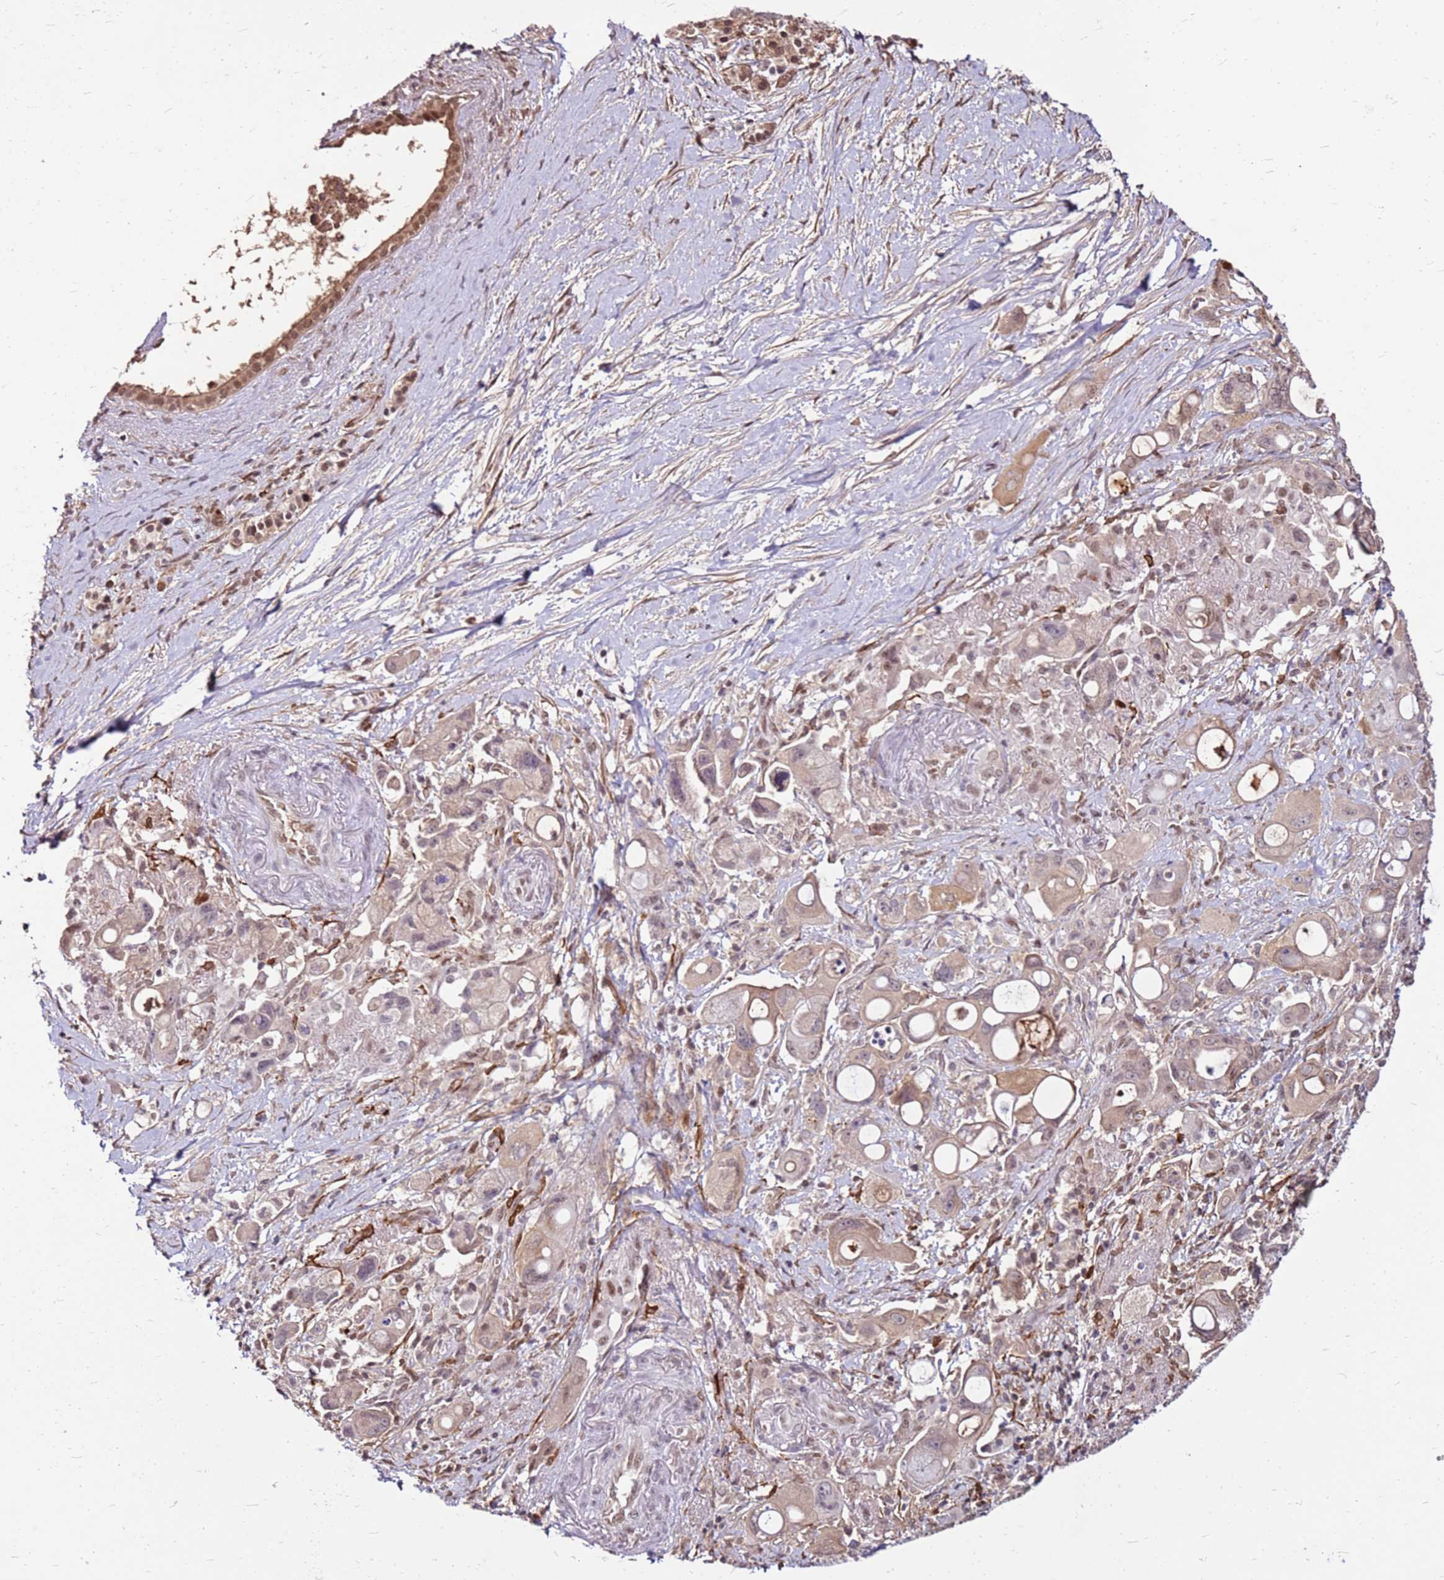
{"staining": {"intensity": "moderate", "quantity": "25%-75%", "location": "cytoplasmic/membranous"}, "tissue": "pancreatic cancer", "cell_type": "Tumor cells", "image_type": "cancer", "snomed": [{"axis": "morphology", "description": "Adenocarcinoma, NOS"}, {"axis": "topography", "description": "Pancreas"}], "caption": "Immunohistochemical staining of human pancreatic cancer exhibits medium levels of moderate cytoplasmic/membranous positivity in approximately 25%-75% of tumor cells.", "gene": "ALDH1A3", "patient": {"sex": "male", "age": 68}}